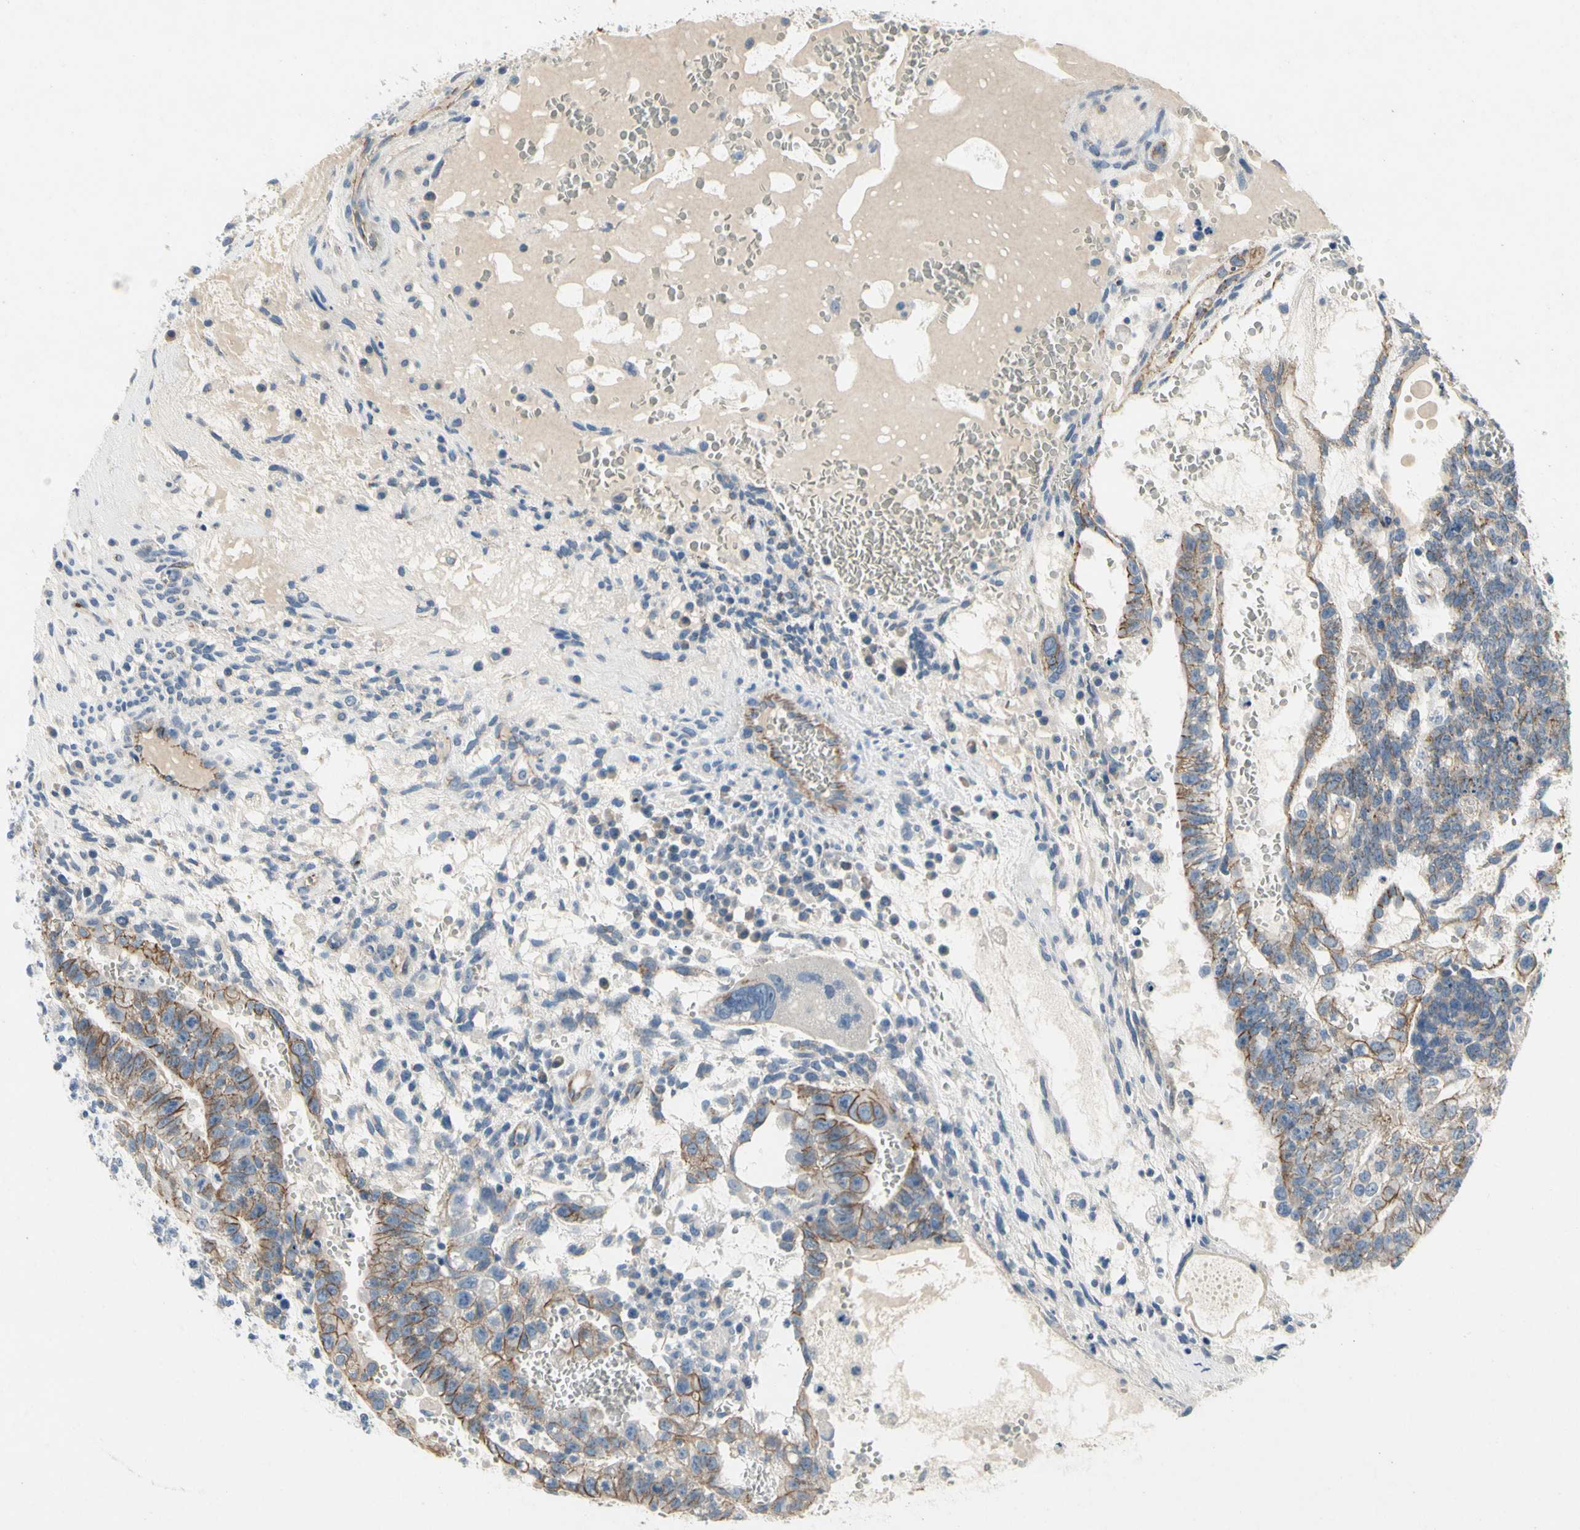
{"staining": {"intensity": "moderate", "quantity": "25%-75%", "location": "cytoplasmic/membranous"}, "tissue": "testis cancer", "cell_type": "Tumor cells", "image_type": "cancer", "snomed": [{"axis": "morphology", "description": "Seminoma, NOS"}, {"axis": "morphology", "description": "Carcinoma, Embryonal, NOS"}, {"axis": "topography", "description": "Testis"}], "caption": "Human testis cancer stained with a protein marker reveals moderate staining in tumor cells.", "gene": "LGR6", "patient": {"sex": "male", "age": 52}}